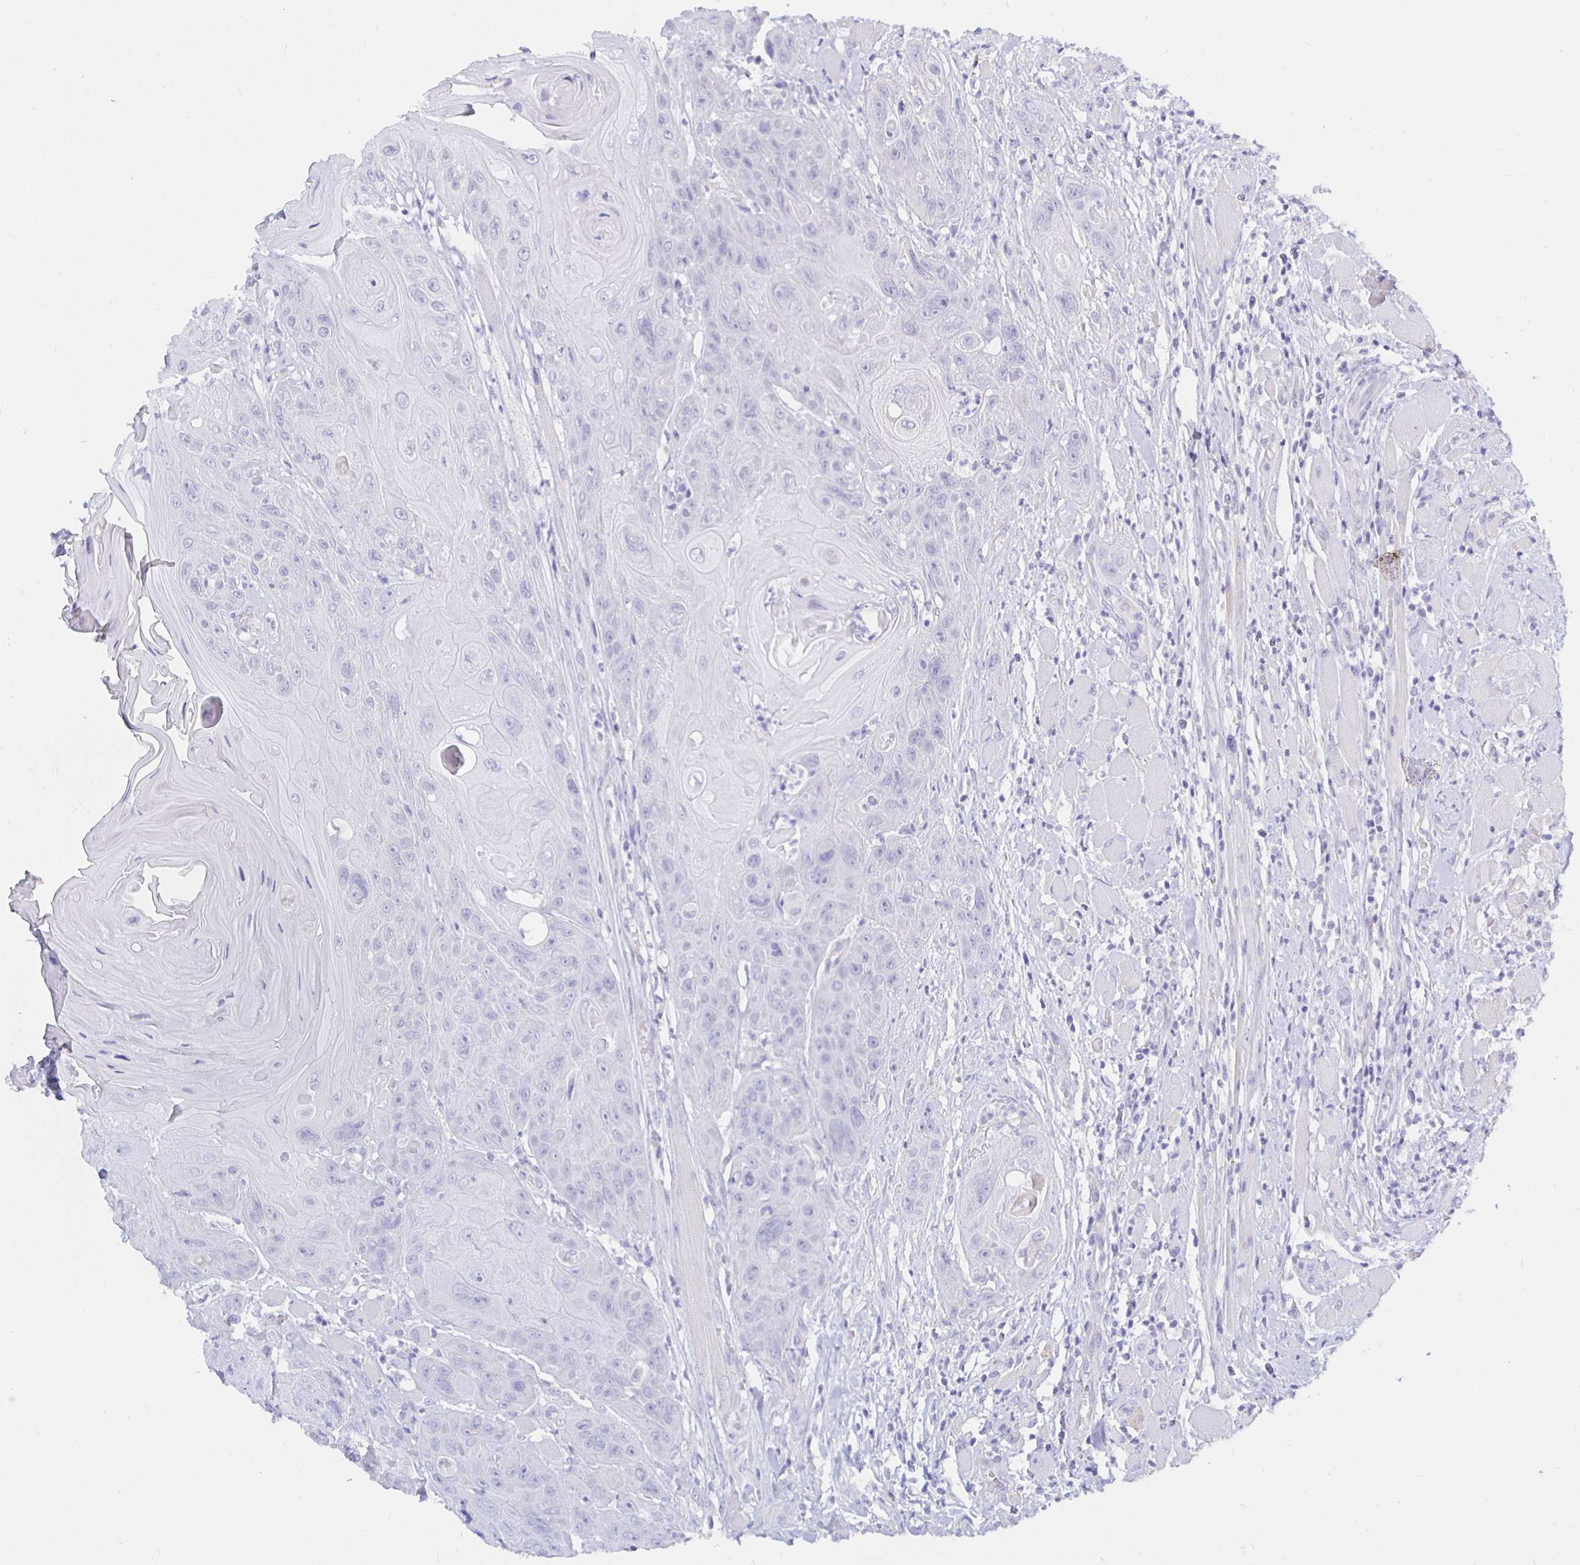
{"staining": {"intensity": "negative", "quantity": "none", "location": "none"}, "tissue": "head and neck cancer", "cell_type": "Tumor cells", "image_type": "cancer", "snomed": [{"axis": "morphology", "description": "Squamous cell carcinoma, NOS"}, {"axis": "topography", "description": "Head-Neck"}], "caption": "Tumor cells show no significant protein expression in head and neck cancer (squamous cell carcinoma).", "gene": "UMOD", "patient": {"sex": "female", "age": 59}}